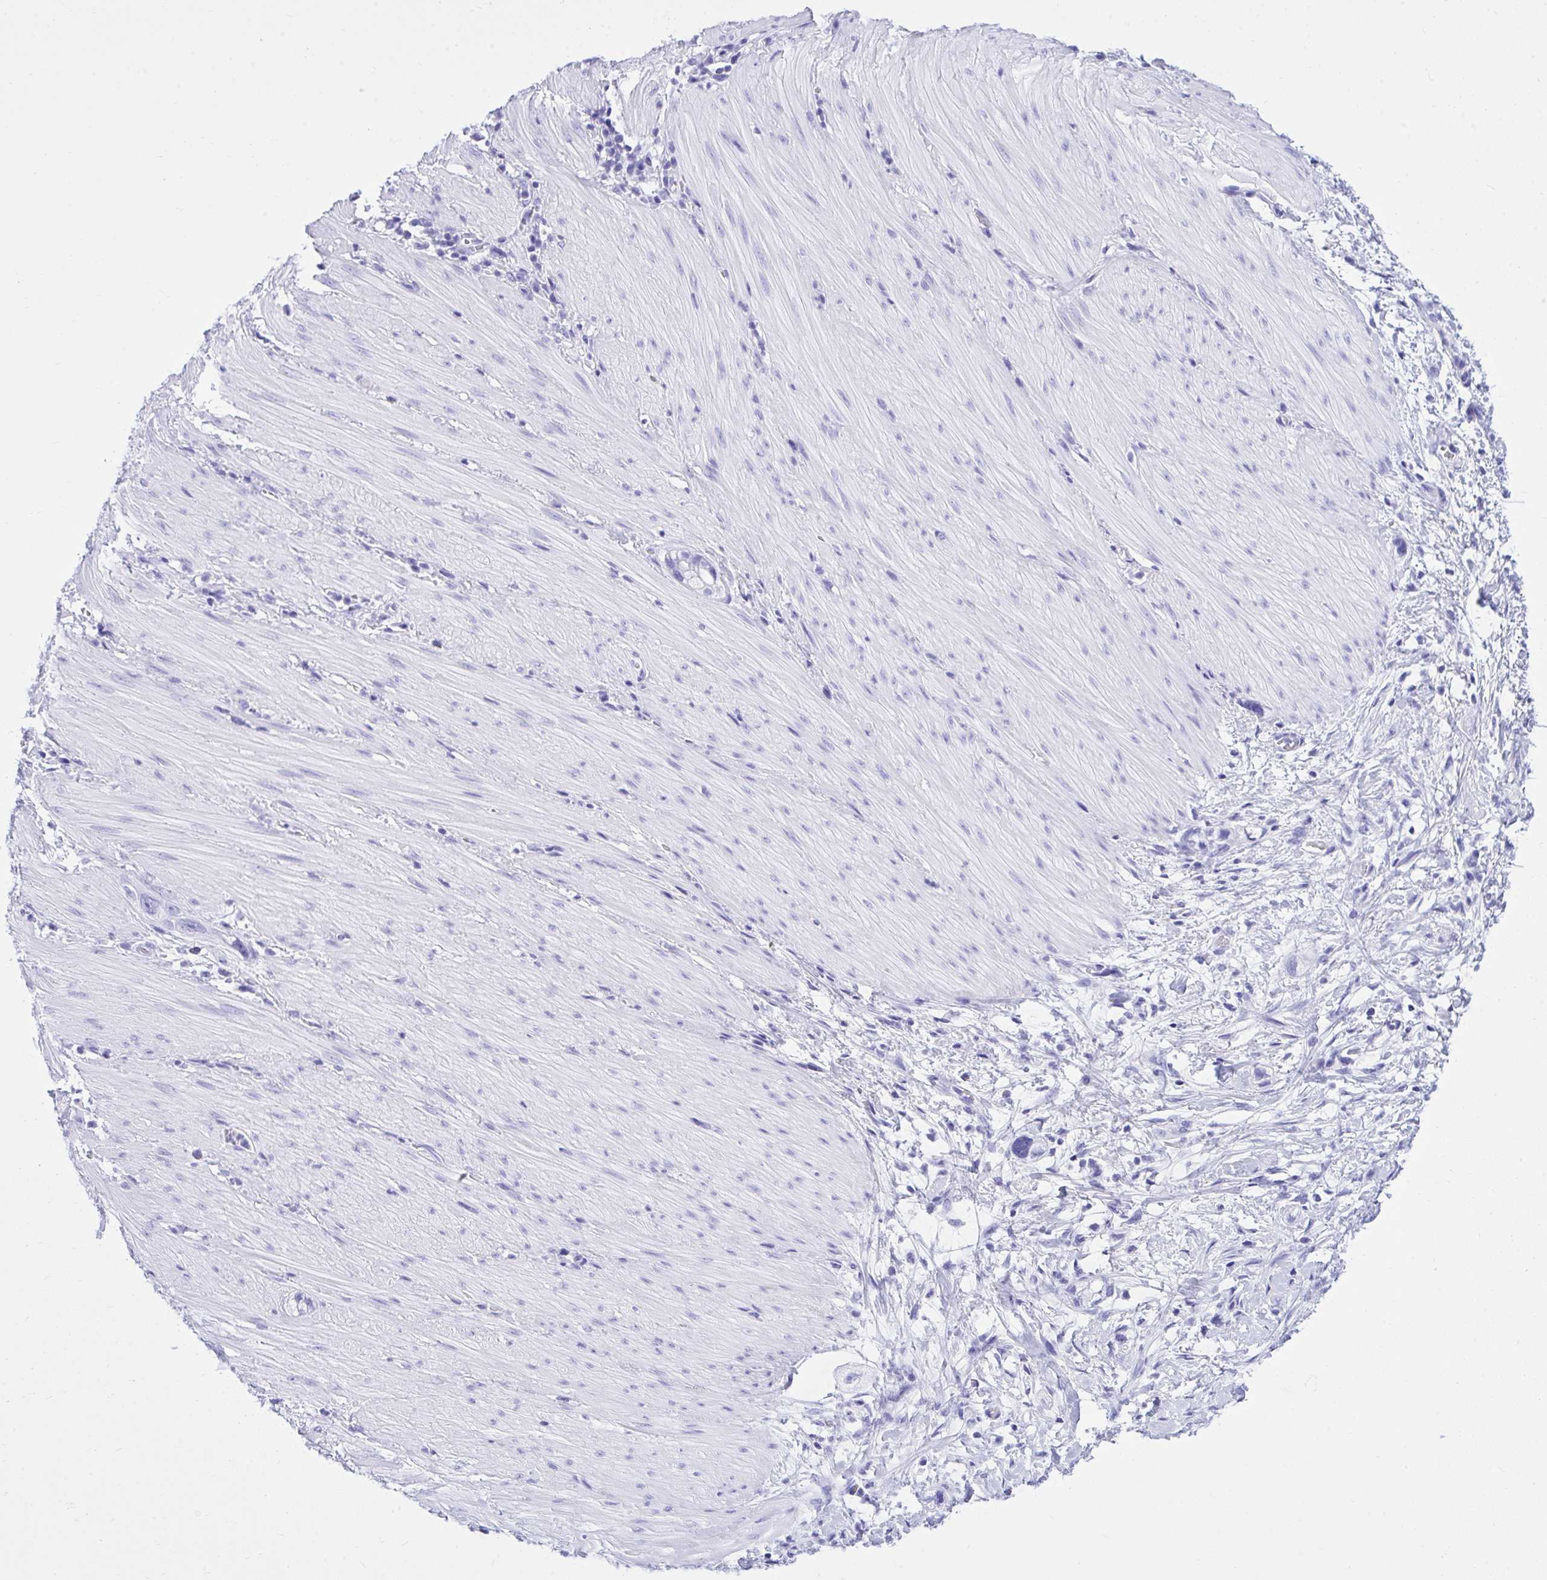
{"staining": {"intensity": "negative", "quantity": "none", "location": "none"}, "tissue": "stomach cancer", "cell_type": "Tumor cells", "image_type": "cancer", "snomed": [{"axis": "morphology", "description": "Adenocarcinoma, NOS"}, {"axis": "topography", "description": "Stomach"}, {"axis": "topography", "description": "Stomach, lower"}], "caption": "Tumor cells show no significant staining in stomach adenocarcinoma.", "gene": "TLN2", "patient": {"sex": "female", "age": 48}}